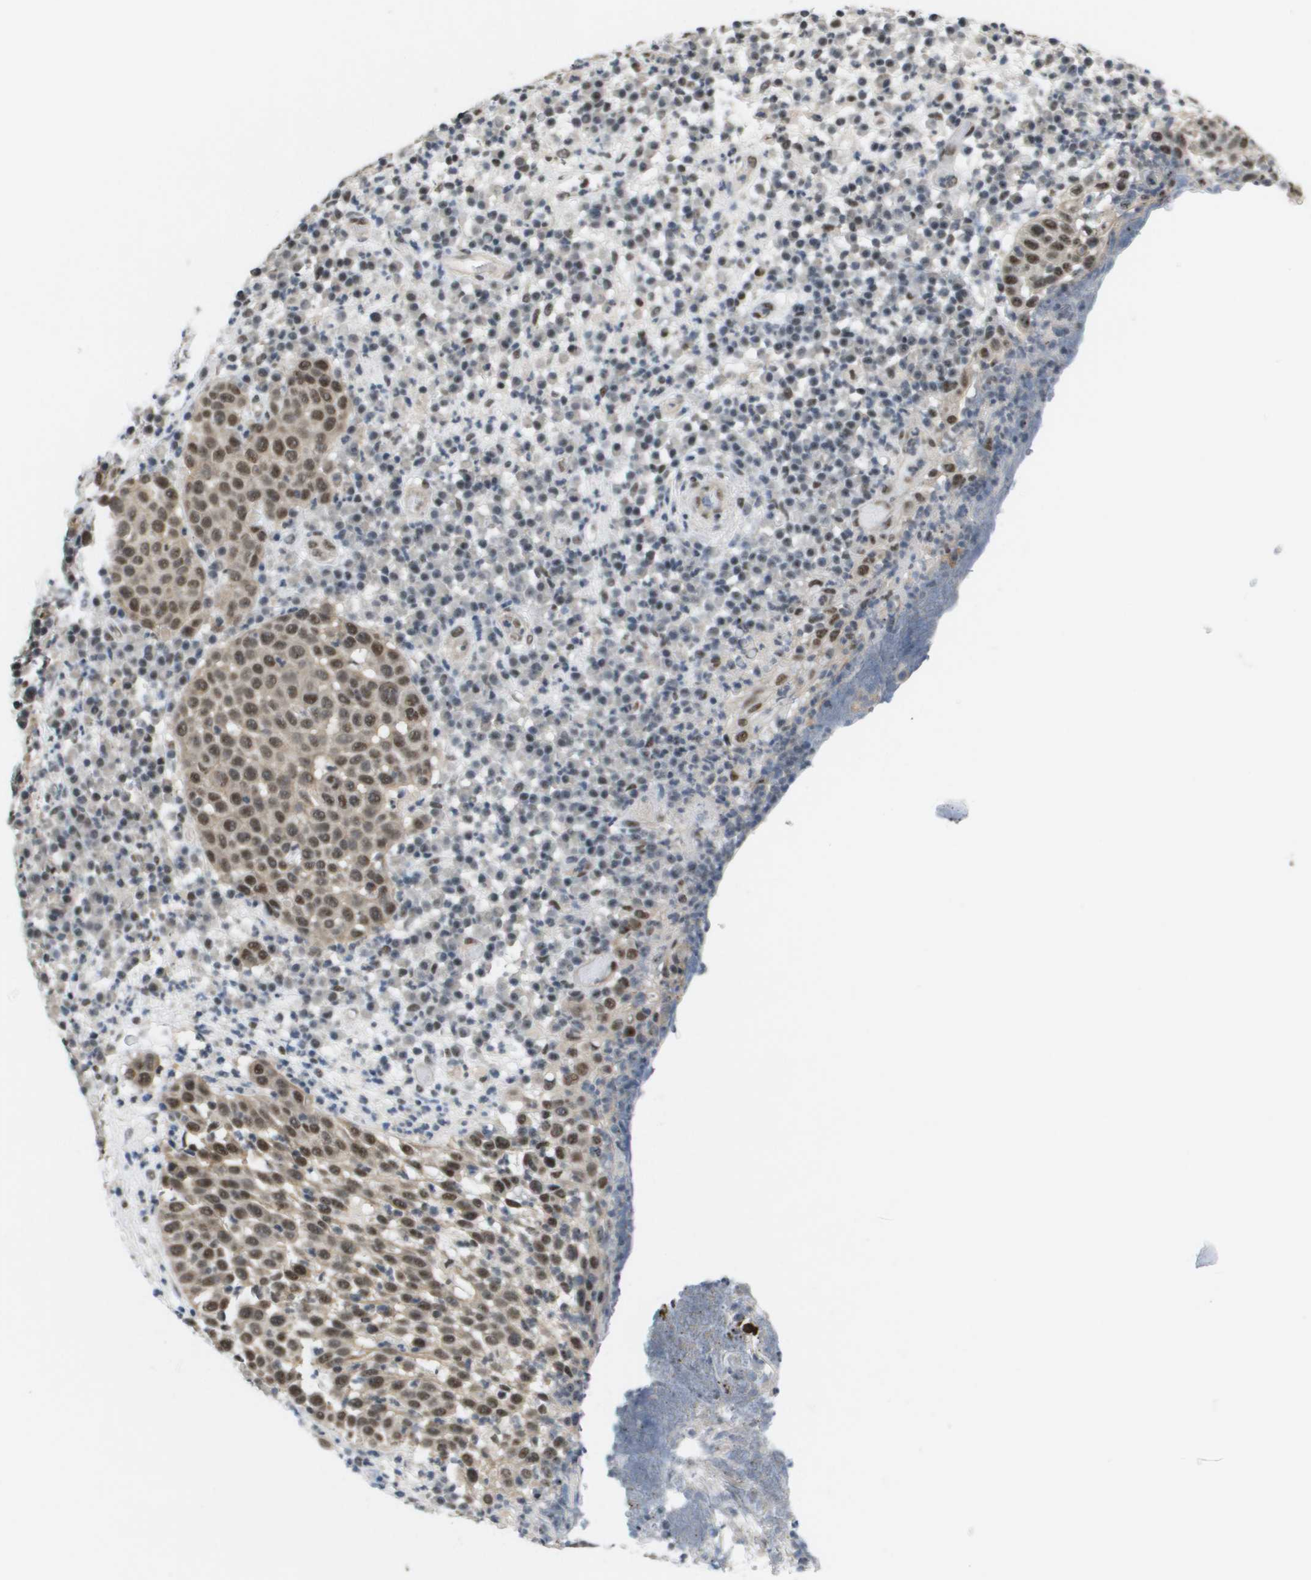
{"staining": {"intensity": "moderate", "quantity": ">75%", "location": "cytoplasmic/membranous,nuclear"}, "tissue": "skin cancer", "cell_type": "Tumor cells", "image_type": "cancer", "snomed": [{"axis": "morphology", "description": "Squamous cell carcinoma in situ, NOS"}, {"axis": "morphology", "description": "Squamous cell carcinoma, NOS"}, {"axis": "topography", "description": "Skin"}], "caption": "IHC staining of skin cancer (squamous cell carcinoma), which displays medium levels of moderate cytoplasmic/membranous and nuclear staining in about >75% of tumor cells indicating moderate cytoplasmic/membranous and nuclear protein expression. The staining was performed using DAB (3,3'-diaminobenzidine) (brown) for protein detection and nuclei were counterstained in hematoxylin (blue).", "gene": "ISY1", "patient": {"sex": "male", "age": 93}}